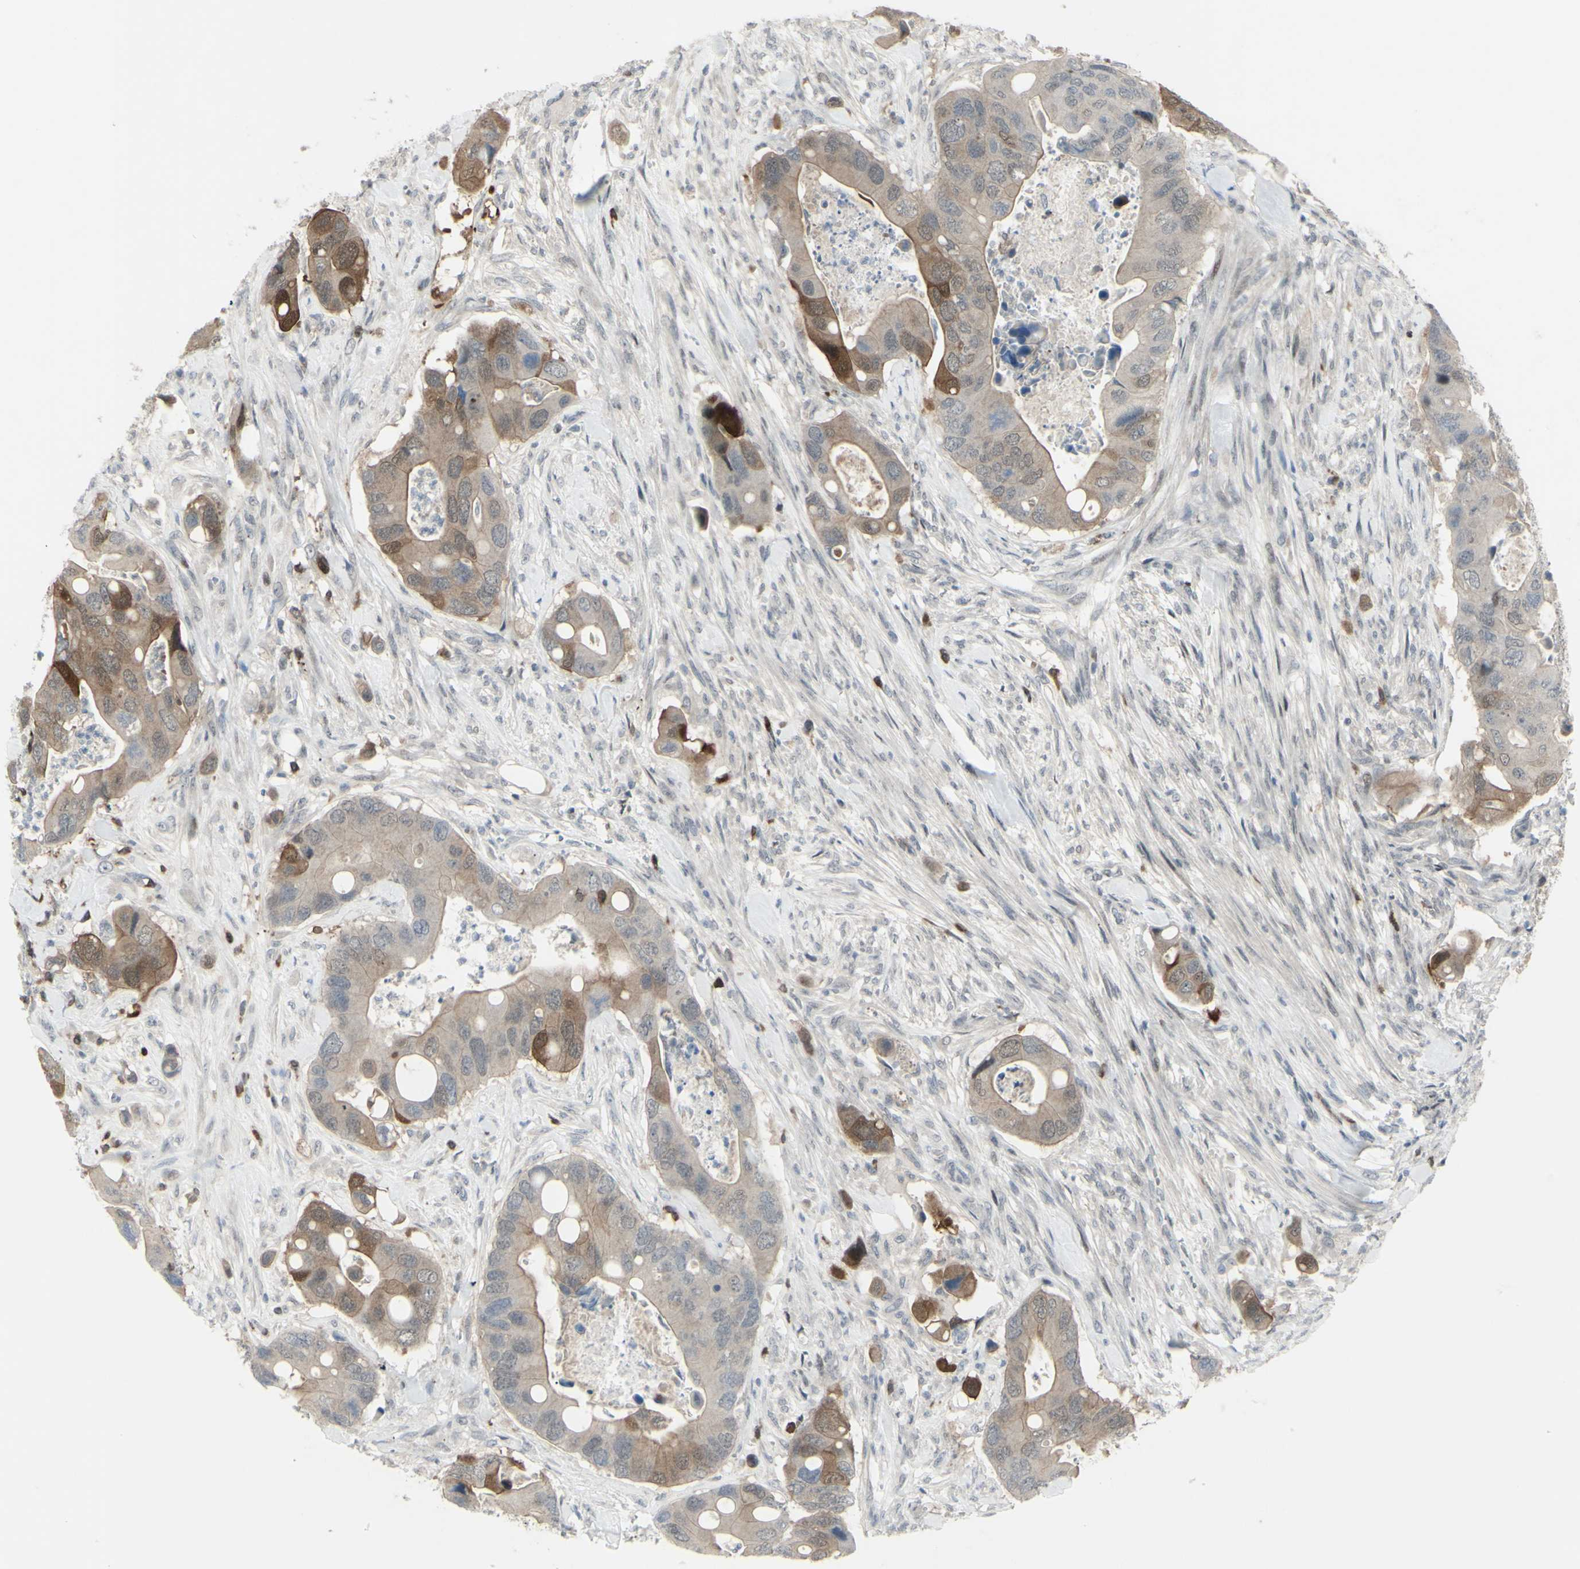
{"staining": {"intensity": "moderate", "quantity": "25%-75%", "location": "cytoplasmic/membranous"}, "tissue": "colorectal cancer", "cell_type": "Tumor cells", "image_type": "cancer", "snomed": [{"axis": "morphology", "description": "Adenocarcinoma, NOS"}, {"axis": "topography", "description": "Rectum"}], "caption": "The image displays immunohistochemical staining of colorectal adenocarcinoma. There is moderate cytoplasmic/membranous staining is seen in about 25%-75% of tumor cells.", "gene": "ETNK1", "patient": {"sex": "female", "age": 57}}